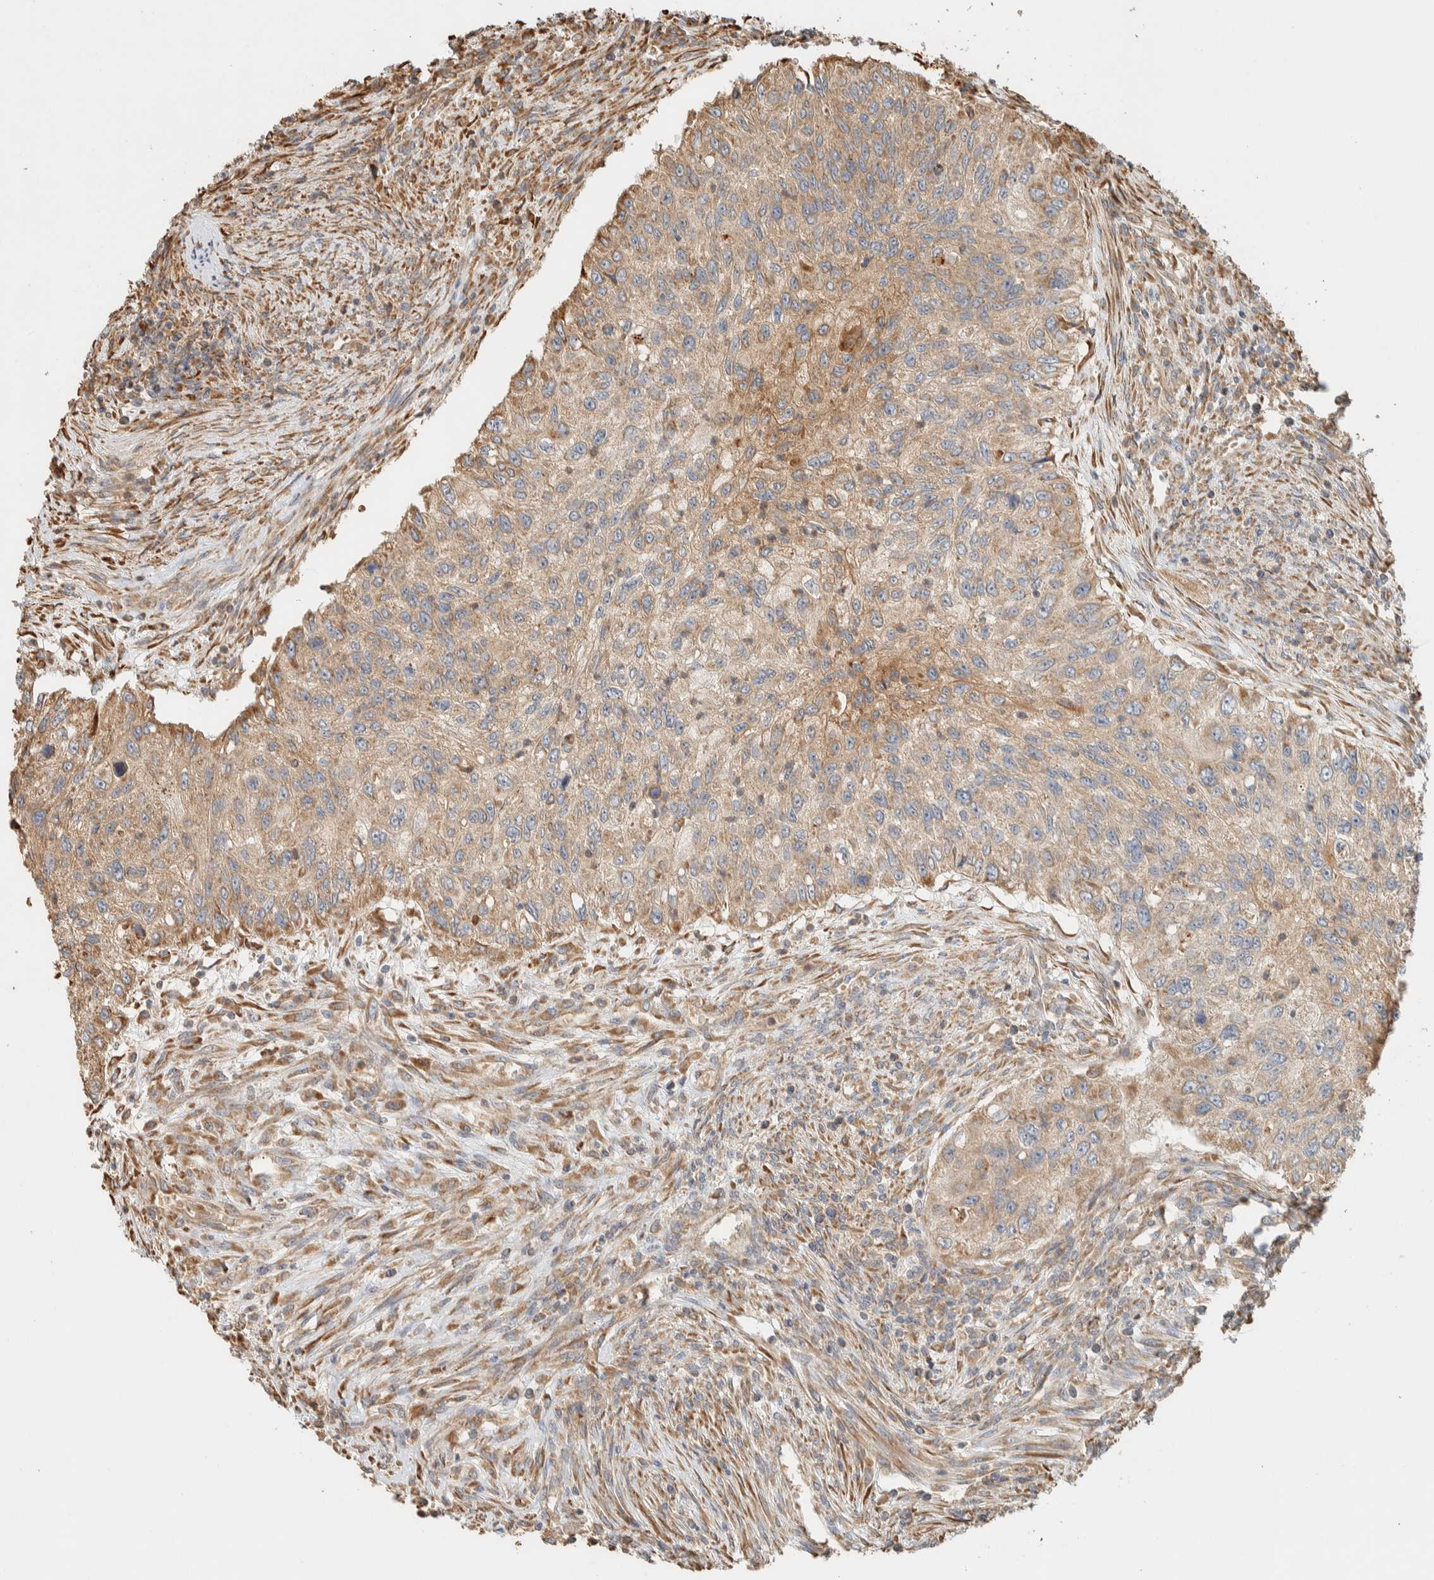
{"staining": {"intensity": "moderate", "quantity": ">75%", "location": "cytoplasmic/membranous"}, "tissue": "urothelial cancer", "cell_type": "Tumor cells", "image_type": "cancer", "snomed": [{"axis": "morphology", "description": "Urothelial carcinoma, High grade"}, {"axis": "topography", "description": "Urinary bladder"}], "caption": "Urothelial cancer tissue reveals moderate cytoplasmic/membranous expression in about >75% of tumor cells, visualized by immunohistochemistry.", "gene": "RAB11FIP1", "patient": {"sex": "female", "age": 60}}